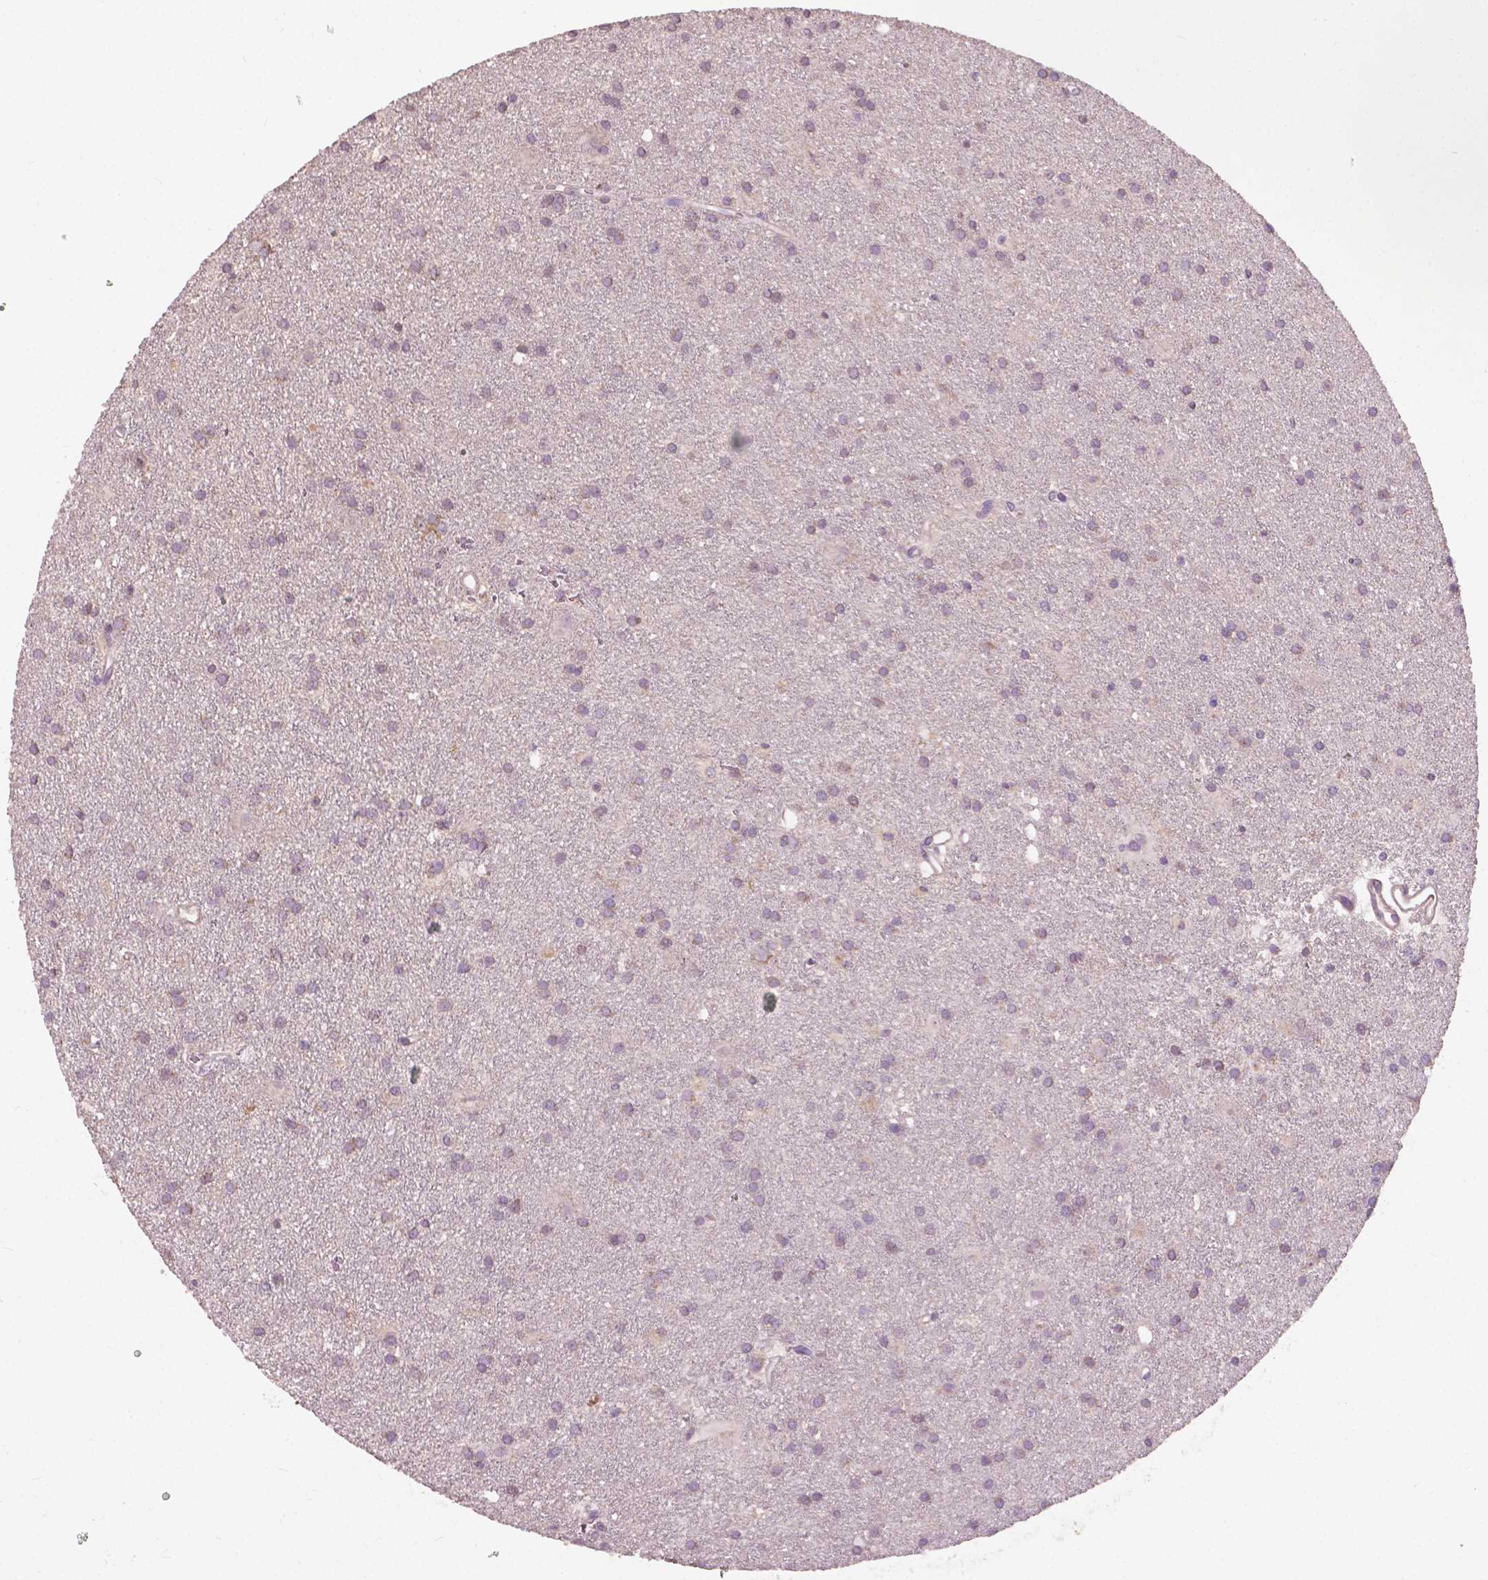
{"staining": {"intensity": "weak", "quantity": "<25%", "location": "cytoplasmic/membranous"}, "tissue": "glioma", "cell_type": "Tumor cells", "image_type": "cancer", "snomed": [{"axis": "morphology", "description": "Glioma, malignant, Low grade"}, {"axis": "topography", "description": "Brain"}], "caption": "Tumor cells are negative for protein expression in human malignant low-grade glioma.", "gene": "NDUFA10", "patient": {"sex": "male", "age": 58}}